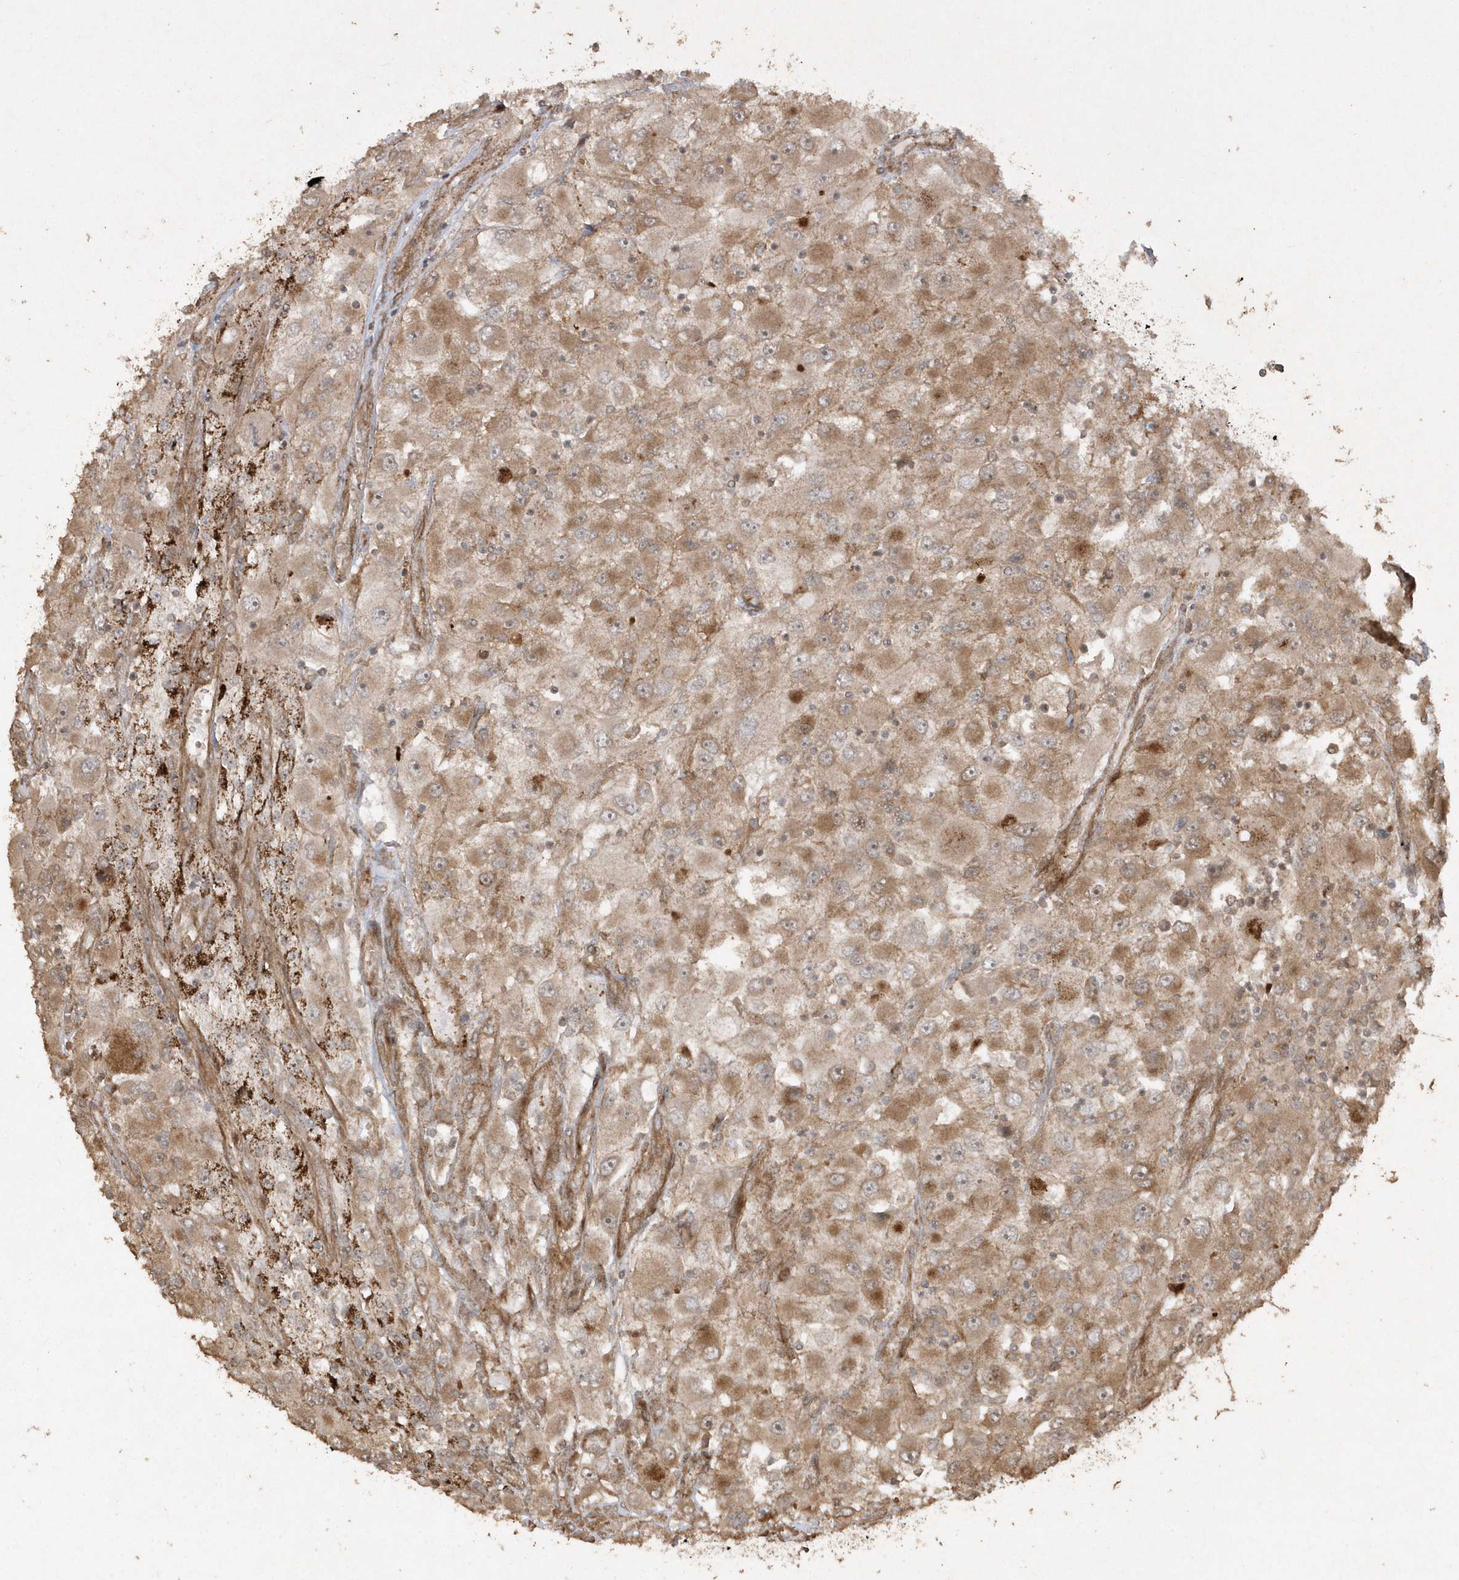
{"staining": {"intensity": "moderate", "quantity": ">75%", "location": "cytoplasmic/membranous"}, "tissue": "renal cancer", "cell_type": "Tumor cells", "image_type": "cancer", "snomed": [{"axis": "morphology", "description": "Adenocarcinoma, NOS"}, {"axis": "topography", "description": "Kidney"}], "caption": "Brown immunohistochemical staining in human renal cancer reveals moderate cytoplasmic/membranous positivity in approximately >75% of tumor cells.", "gene": "AVPI1", "patient": {"sex": "female", "age": 52}}